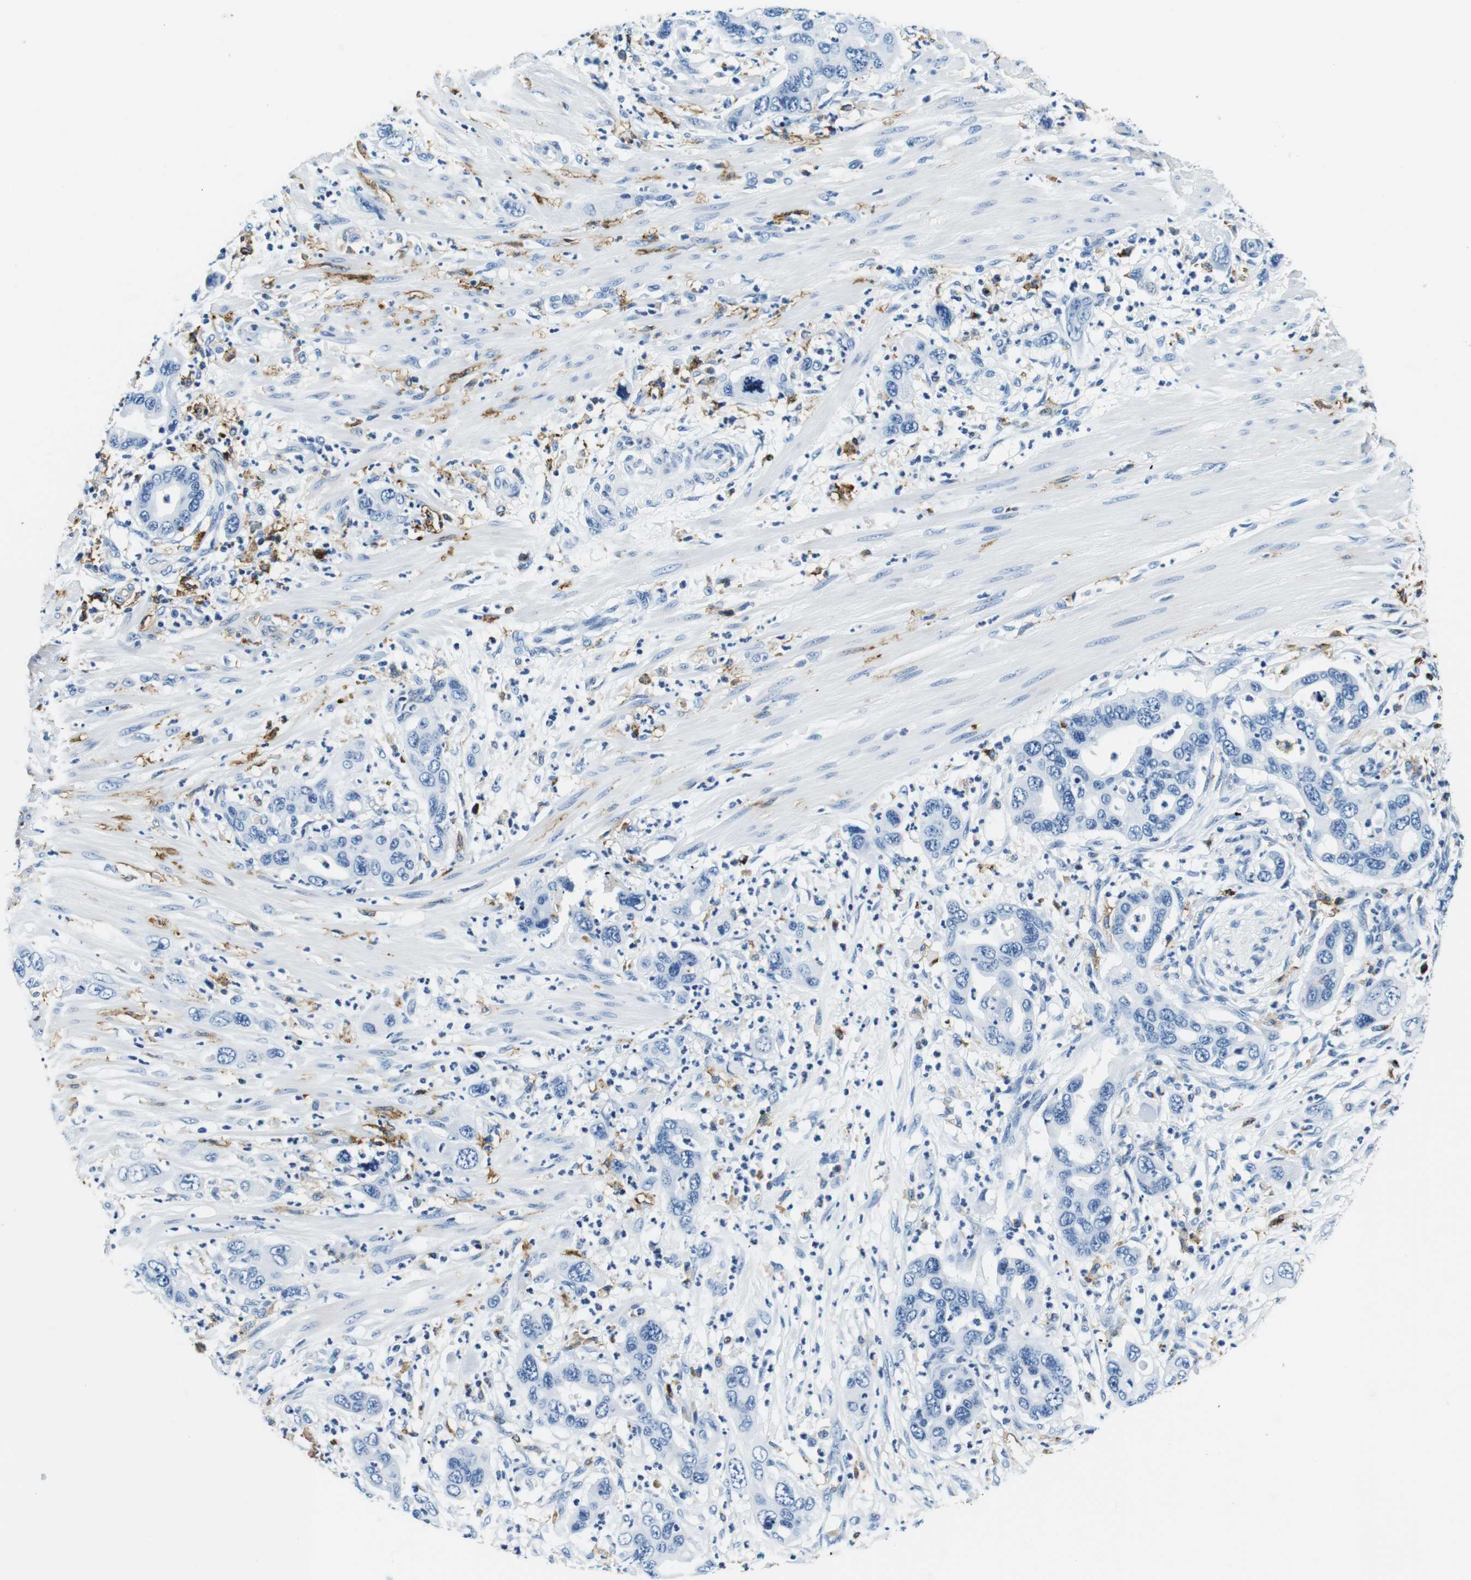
{"staining": {"intensity": "negative", "quantity": "none", "location": "none"}, "tissue": "pancreatic cancer", "cell_type": "Tumor cells", "image_type": "cancer", "snomed": [{"axis": "morphology", "description": "Adenocarcinoma, NOS"}, {"axis": "topography", "description": "Pancreas"}], "caption": "Immunohistochemical staining of human pancreatic cancer demonstrates no significant staining in tumor cells. (Immunohistochemistry, brightfield microscopy, high magnification).", "gene": "HLA-DRB1", "patient": {"sex": "female", "age": 71}}